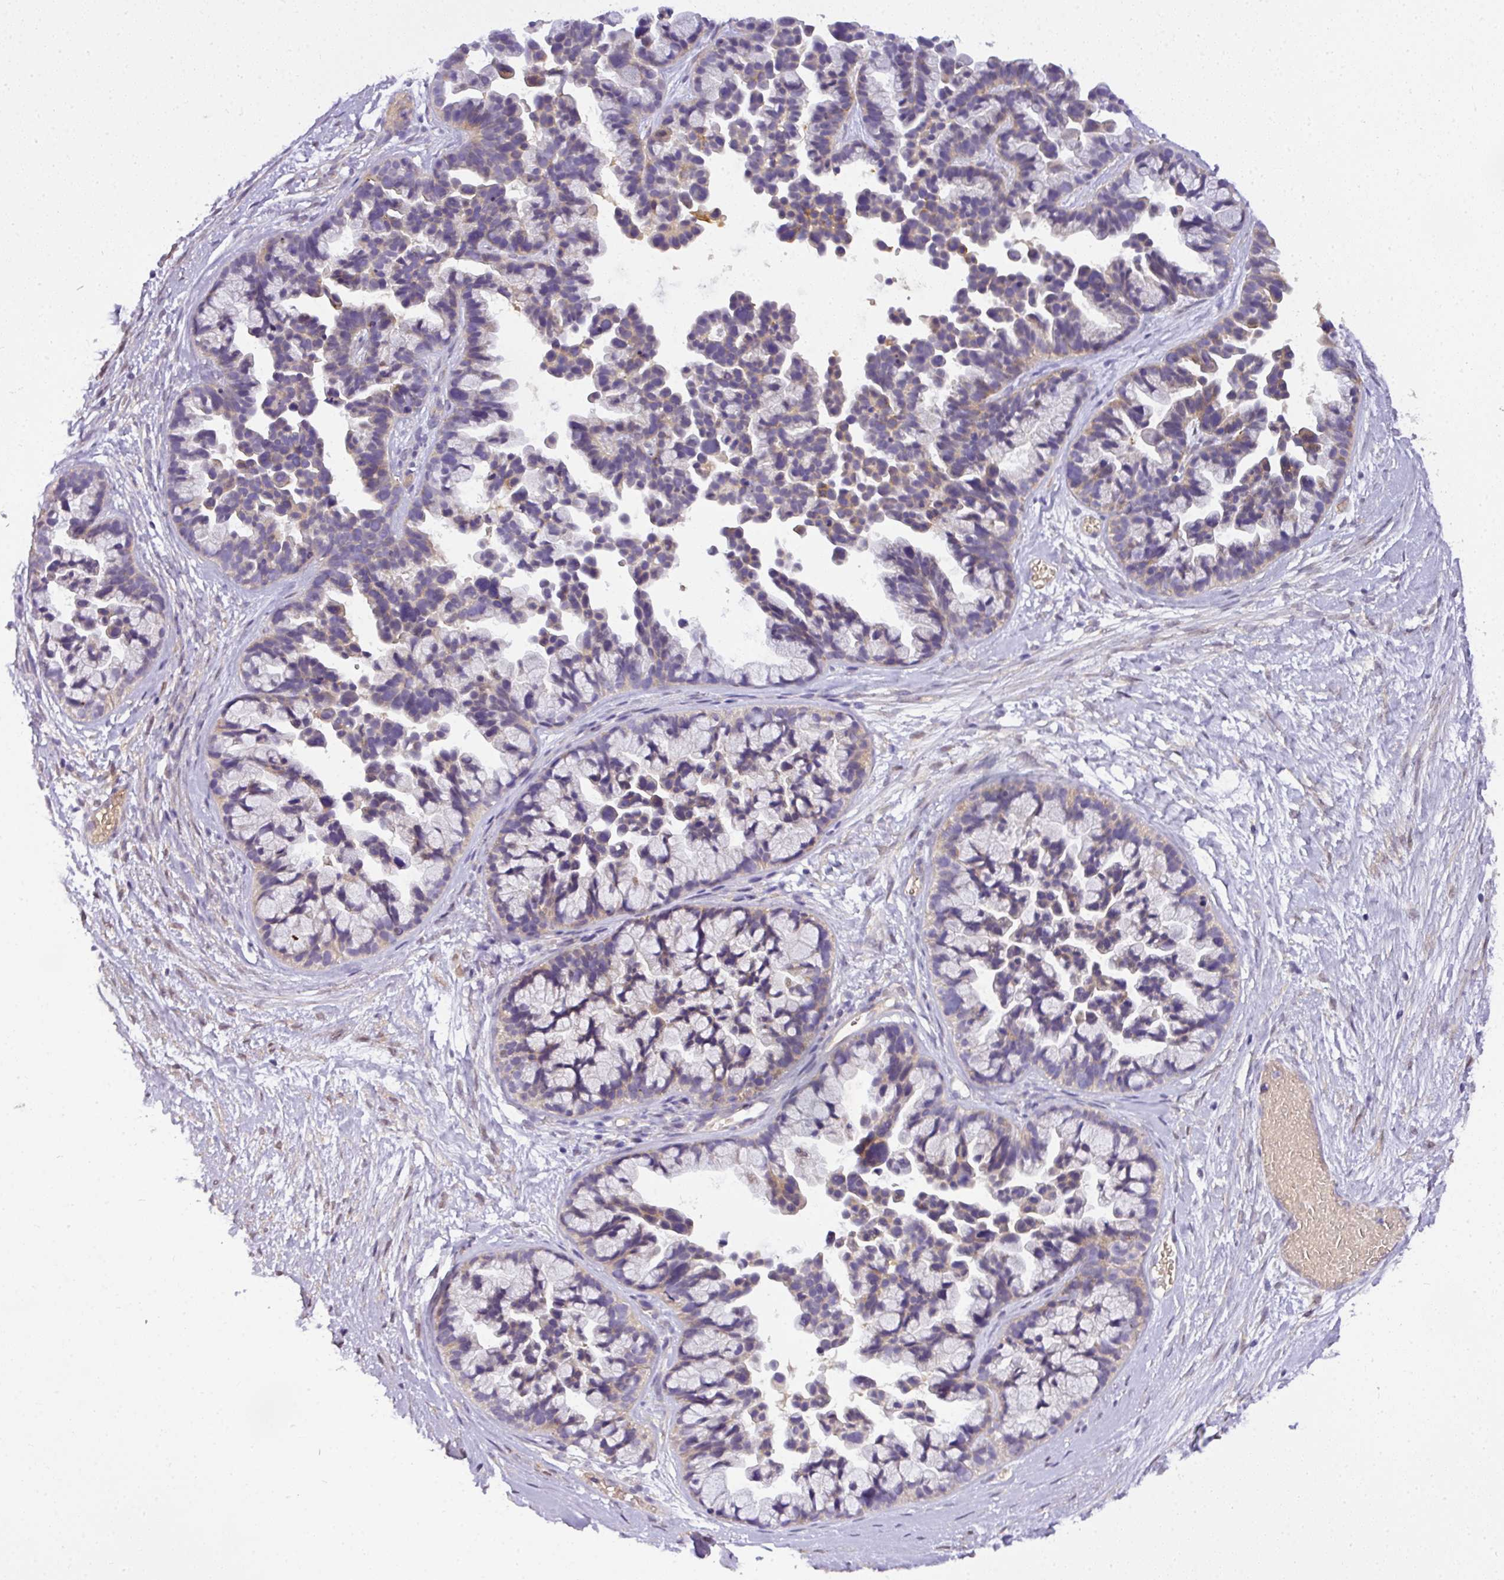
{"staining": {"intensity": "negative", "quantity": "none", "location": "none"}, "tissue": "ovarian cancer", "cell_type": "Tumor cells", "image_type": "cancer", "snomed": [{"axis": "morphology", "description": "Cystadenocarcinoma, serous, NOS"}, {"axis": "topography", "description": "Ovary"}], "caption": "Tumor cells are negative for brown protein staining in ovarian serous cystadenocarcinoma.", "gene": "ADH5", "patient": {"sex": "female", "age": 56}}